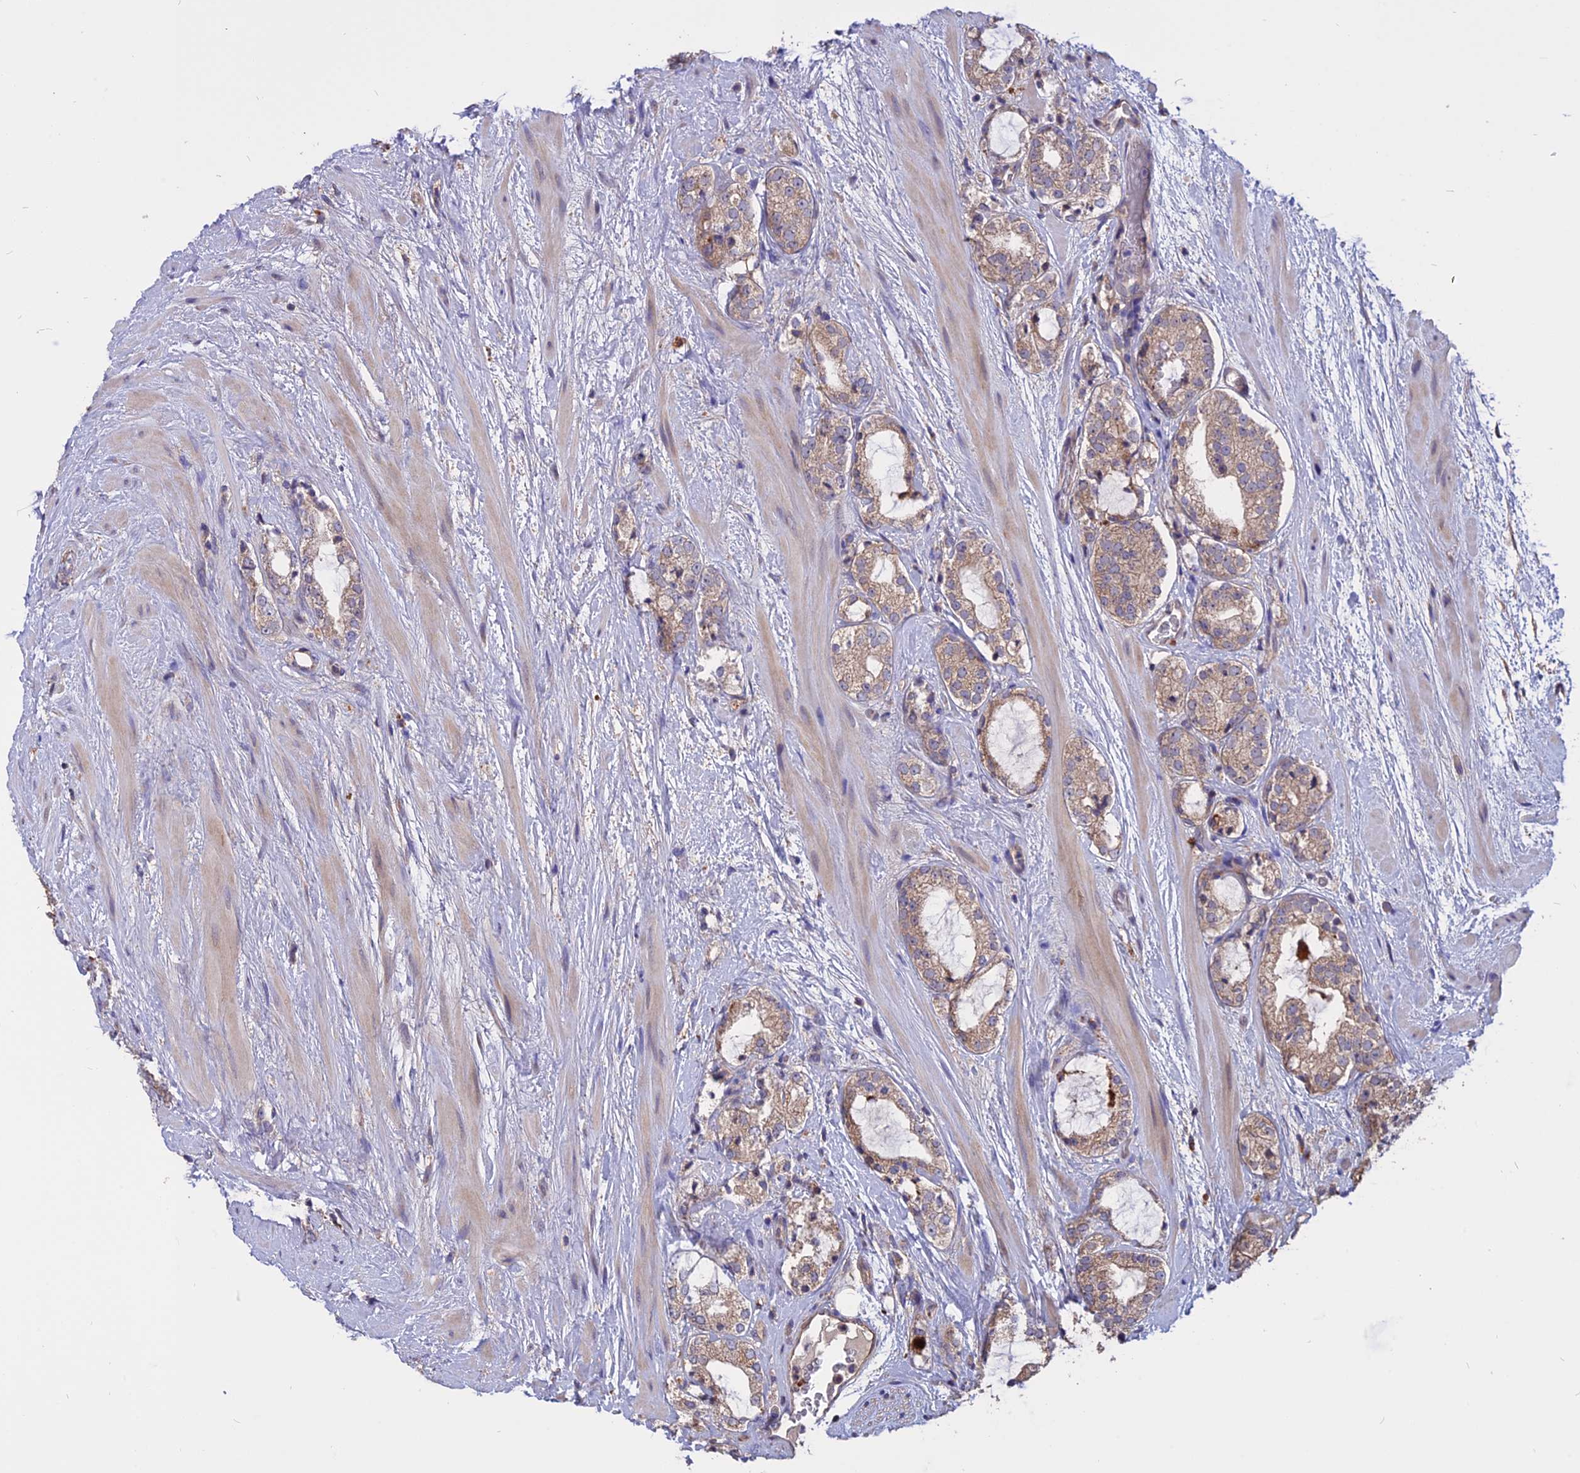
{"staining": {"intensity": "weak", "quantity": "25%-75%", "location": "cytoplasmic/membranous"}, "tissue": "prostate cancer", "cell_type": "Tumor cells", "image_type": "cancer", "snomed": [{"axis": "morphology", "description": "Adenocarcinoma, High grade"}, {"axis": "topography", "description": "Prostate"}], "caption": "Tumor cells reveal weak cytoplasmic/membranous expression in approximately 25%-75% of cells in prostate adenocarcinoma (high-grade).", "gene": "CARMIL2", "patient": {"sex": "male", "age": 64}}